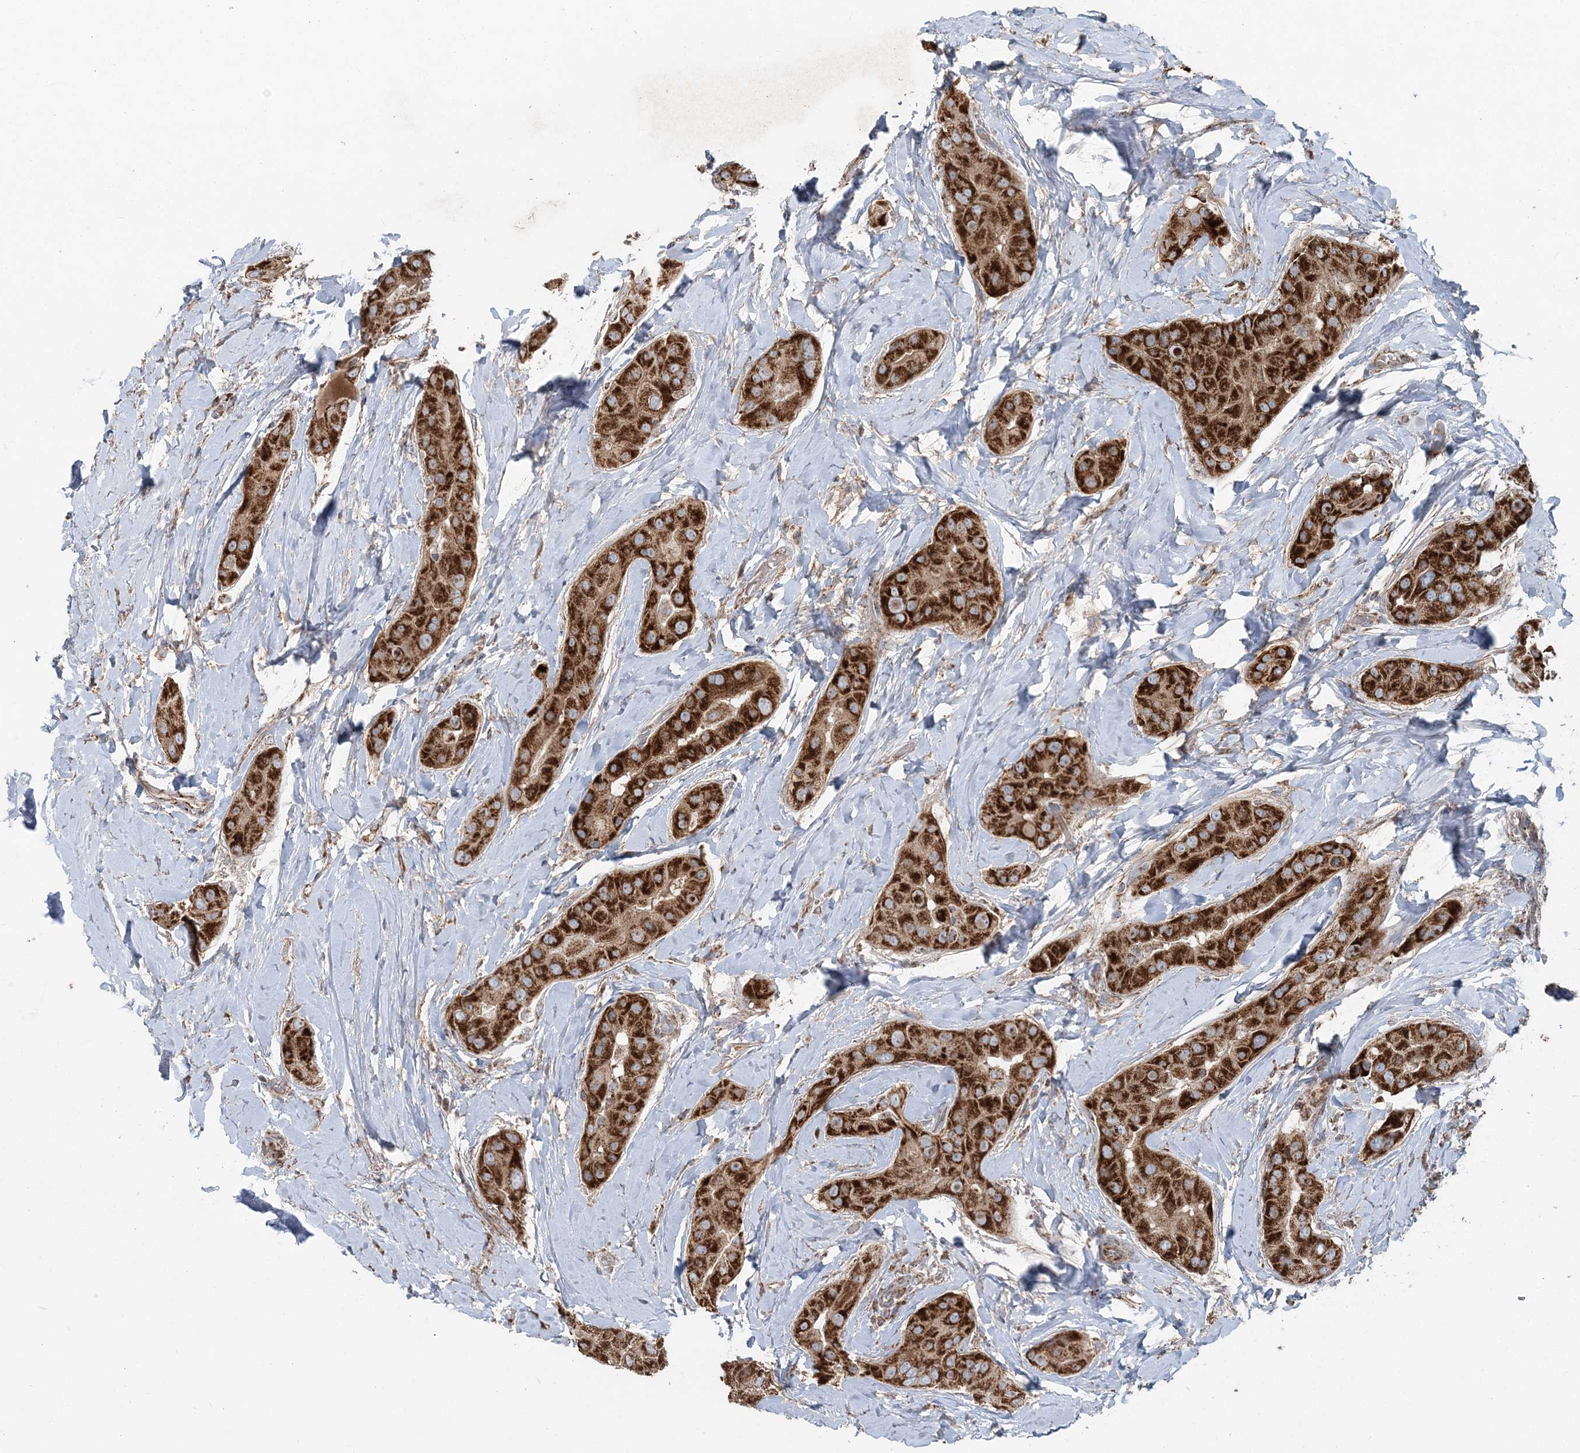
{"staining": {"intensity": "strong", "quantity": ">75%", "location": "cytoplasmic/membranous"}, "tissue": "thyroid cancer", "cell_type": "Tumor cells", "image_type": "cancer", "snomed": [{"axis": "morphology", "description": "Papillary adenocarcinoma, NOS"}, {"axis": "topography", "description": "Thyroid gland"}], "caption": "This micrograph exhibits thyroid cancer stained with immunohistochemistry to label a protein in brown. The cytoplasmic/membranous of tumor cells show strong positivity for the protein. Nuclei are counter-stained blue.", "gene": "LRPPRC", "patient": {"sex": "male", "age": 33}}